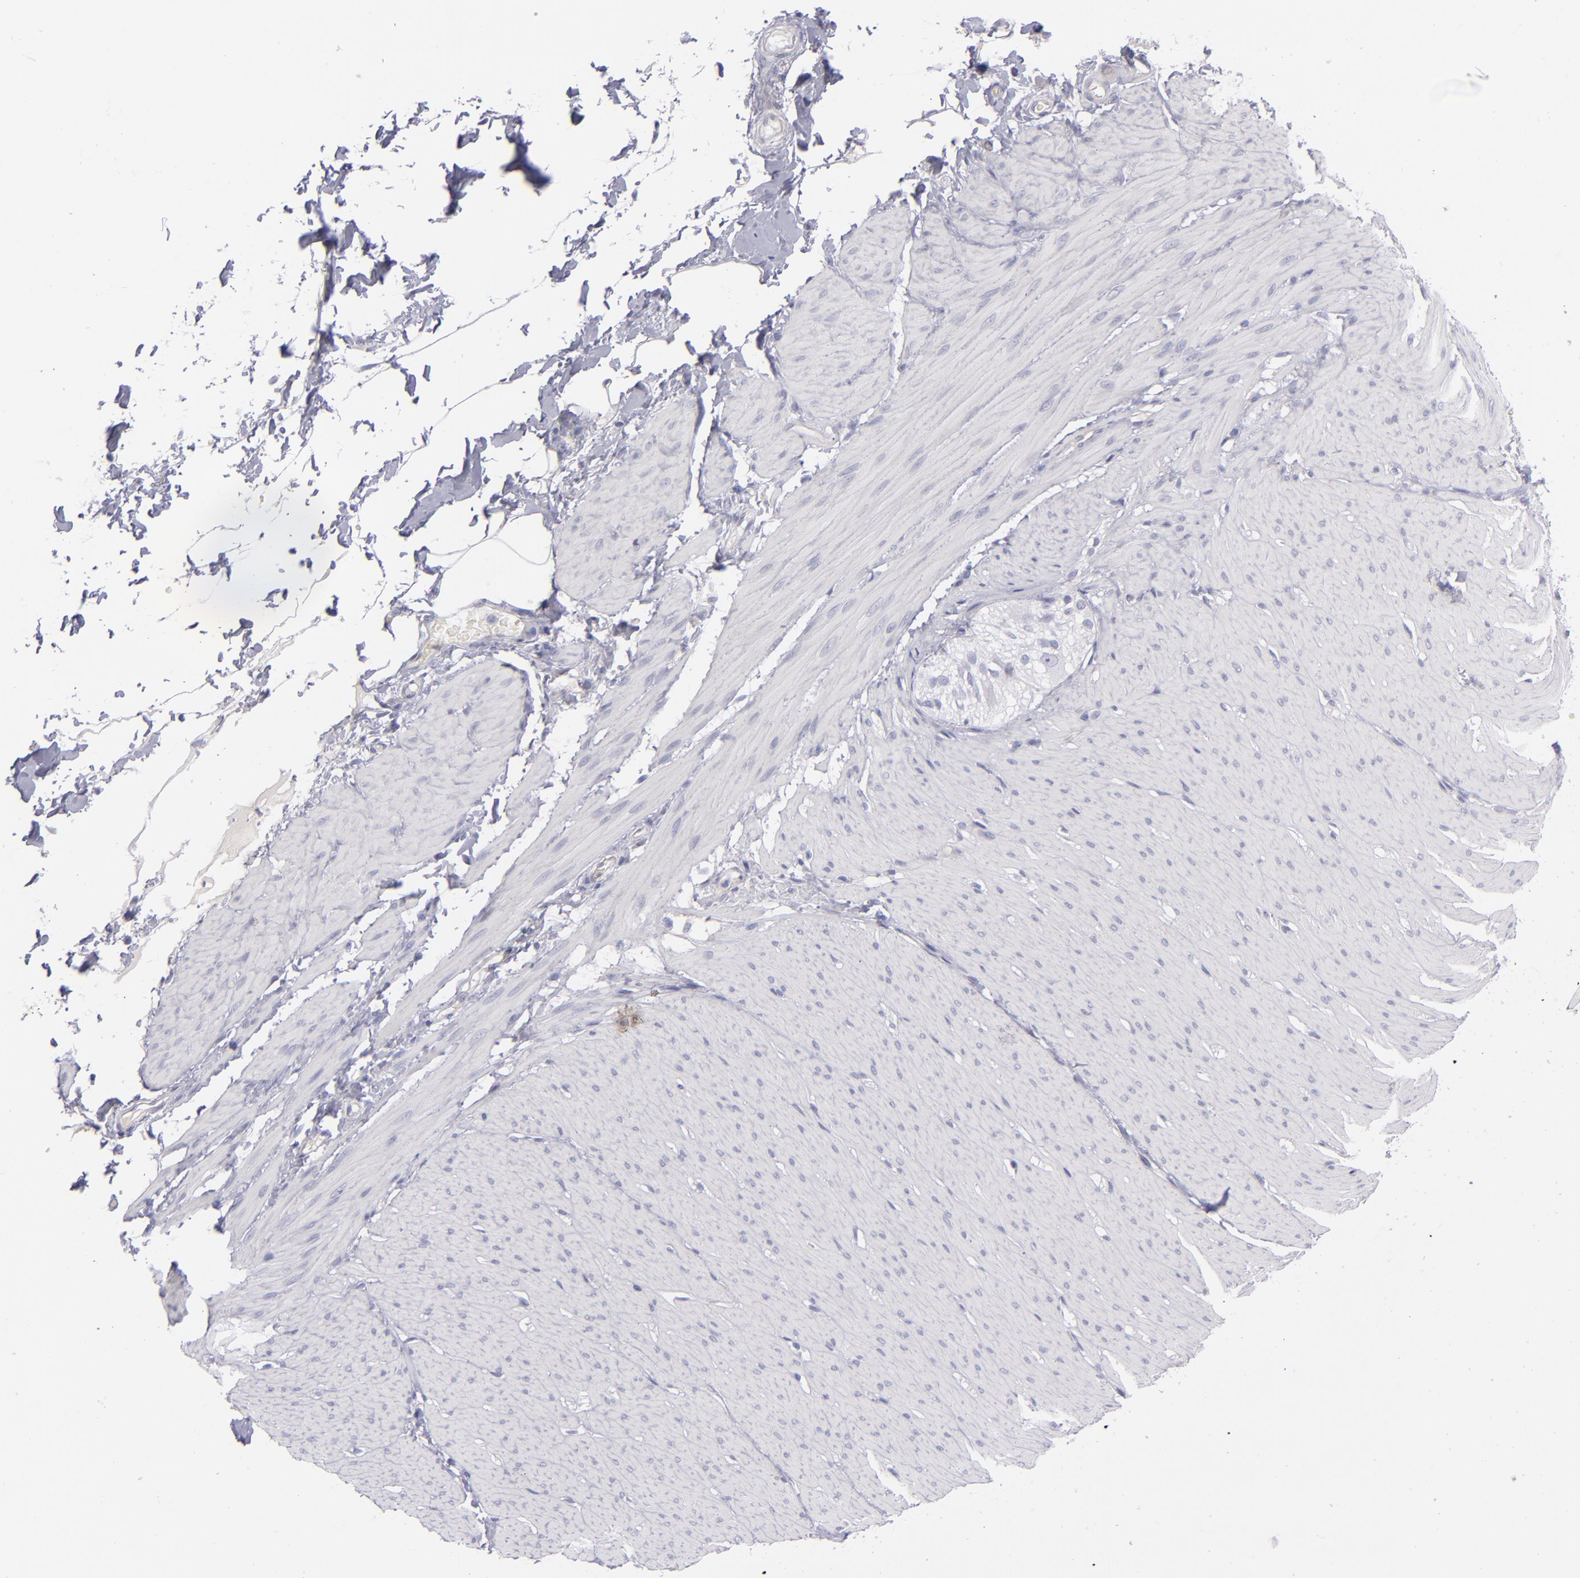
{"staining": {"intensity": "negative", "quantity": "none", "location": "none"}, "tissue": "smooth muscle", "cell_type": "Smooth muscle cells", "image_type": "normal", "snomed": [{"axis": "morphology", "description": "Normal tissue, NOS"}, {"axis": "topography", "description": "Smooth muscle"}, {"axis": "topography", "description": "Colon"}], "caption": "Benign smooth muscle was stained to show a protein in brown. There is no significant expression in smooth muscle cells. (DAB (3,3'-diaminobenzidine) immunohistochemistry, high magnification).", "gene": "ITGB4", "patient": {"sex": "male", "age": 67}}